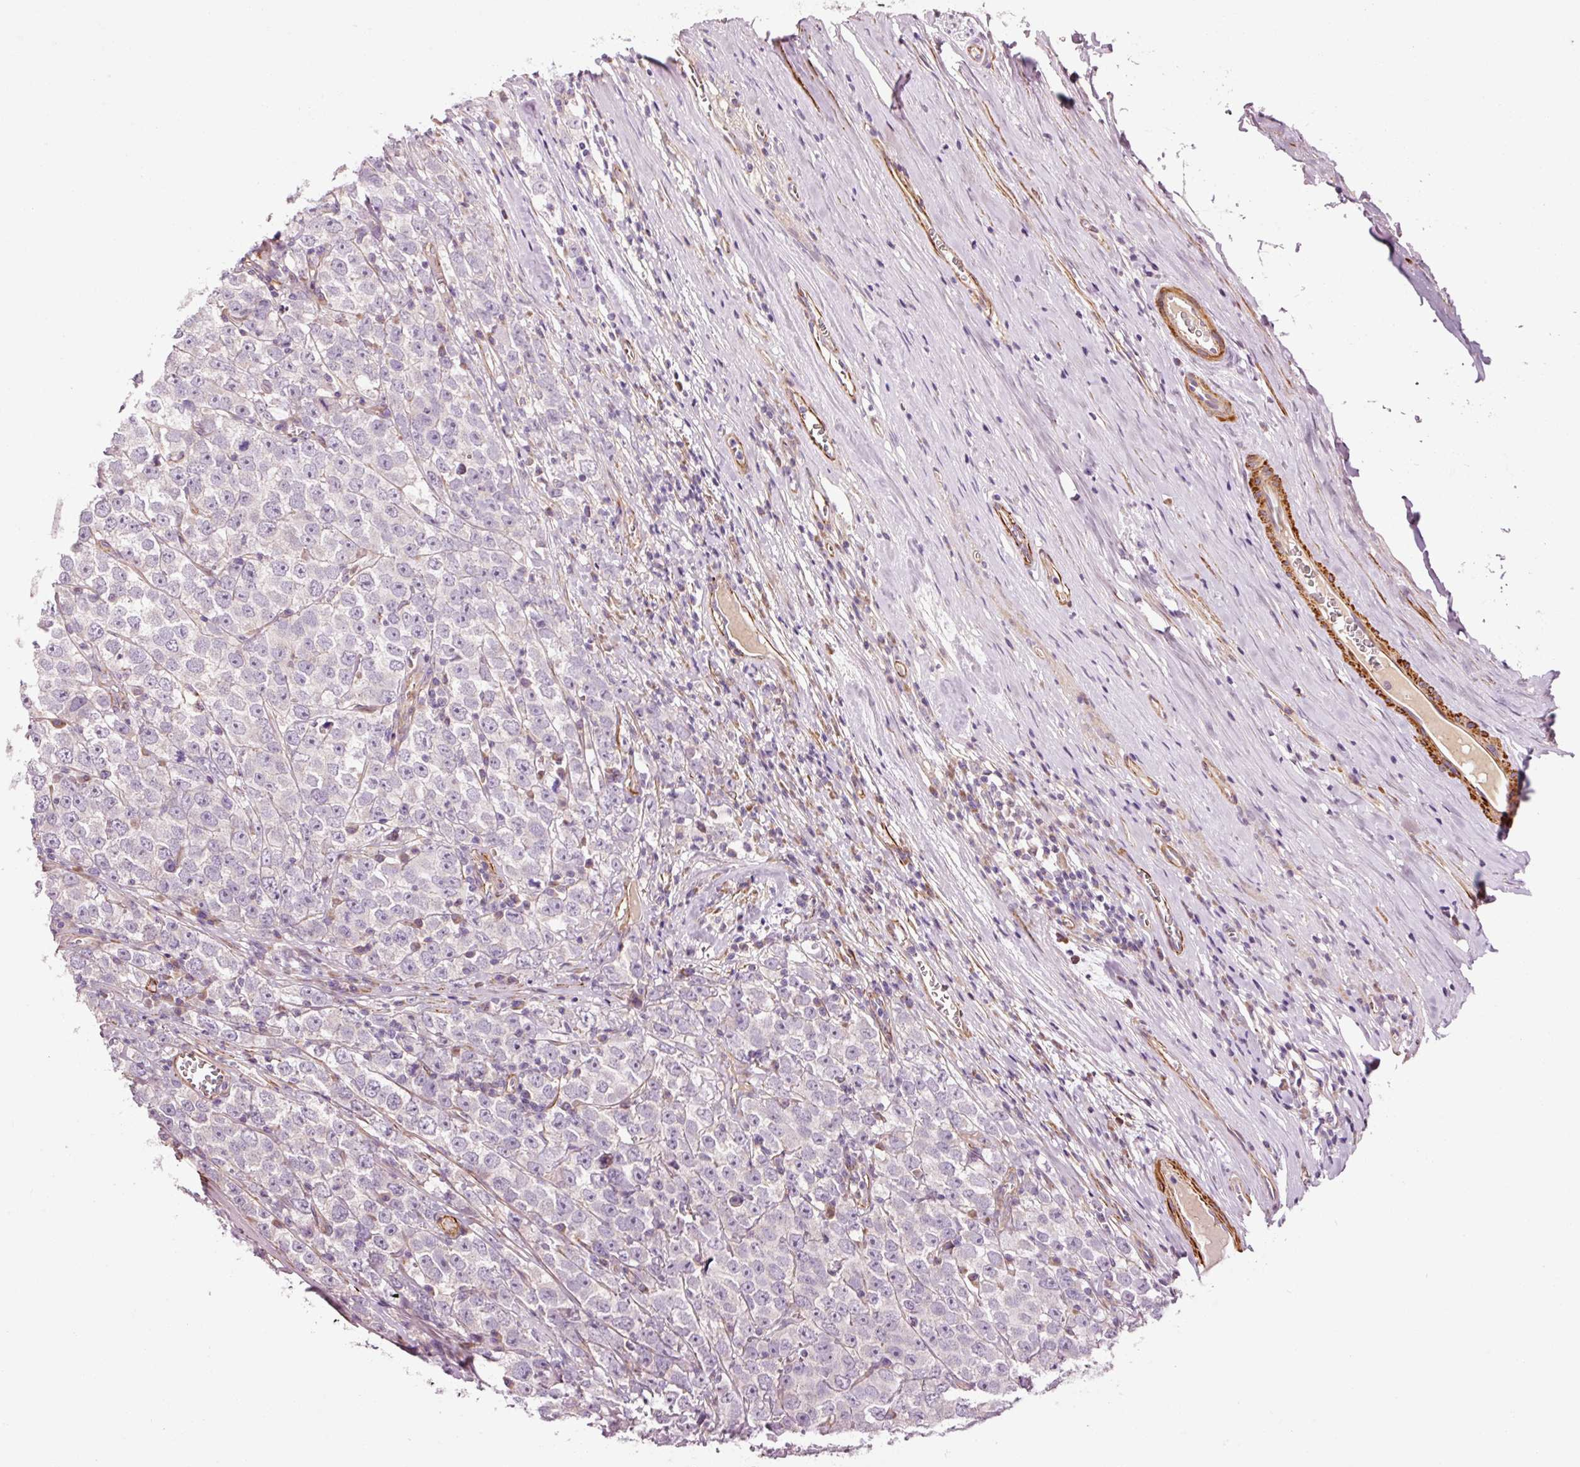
{"staining": {"intensity": "negative", "quantity": "none", "location": "none"}, "tissue": "testis cancer", "cell_type": "Tumor cells", "image_type": "cancer", "snomed": [{"axis": "morphology", "description": "Seminoma, NOS"}, {"axis": "morphology", "description": "Carcinoma, Embryonal, NOS"}, {"axis": "topography", "description": "Testis"}], "caption": "Immunohistochemistry of testis cancer (seminoma) reveals no expression in tumor cells.", "gene": "ANKRD20A1", "patient": {"sex": "male", "age": 52}}